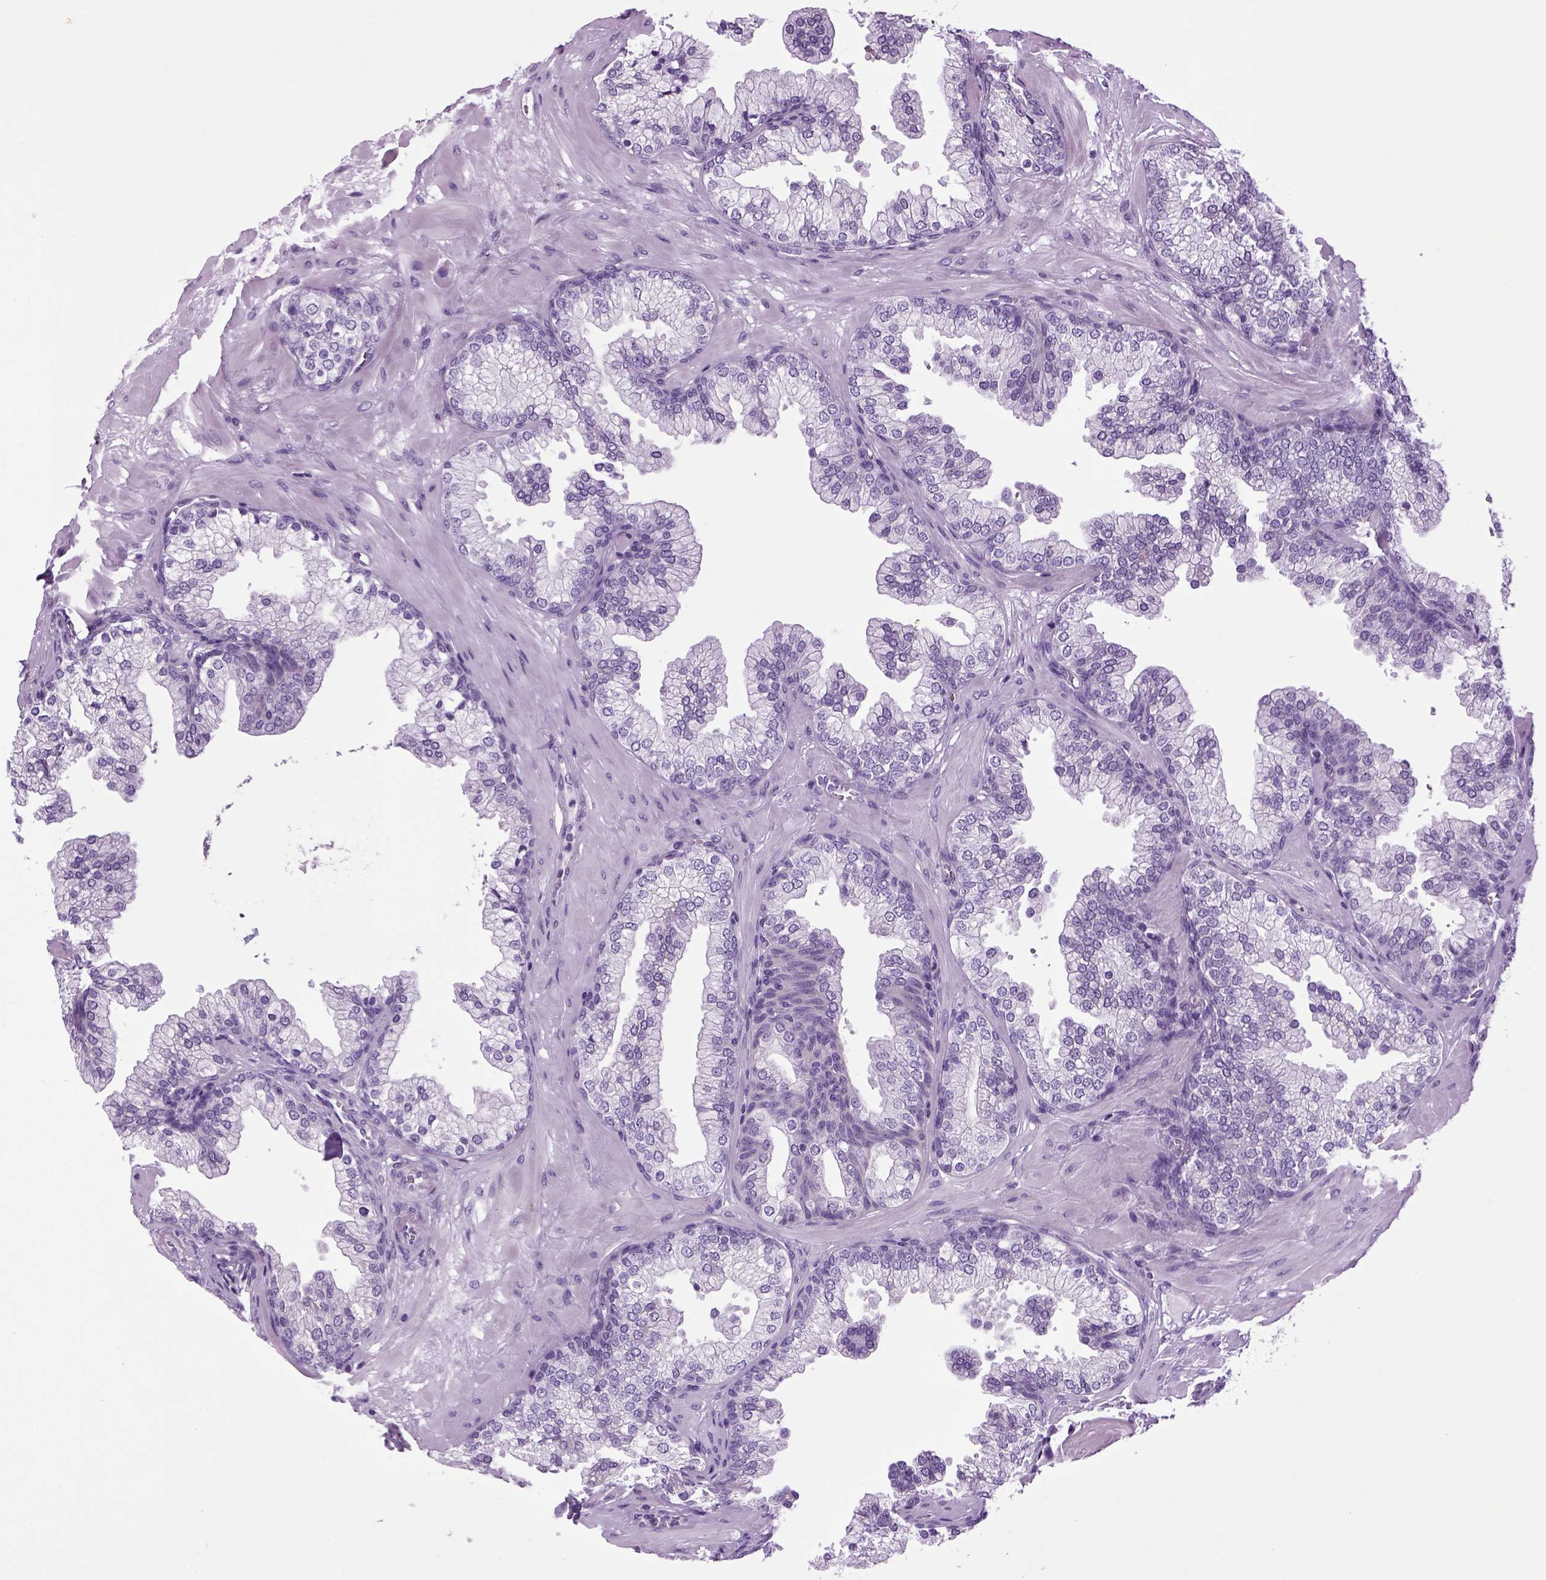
{"staining": {"intensity": "negative", "quantity": "none", "location": "none"}, "tissue": "prostate", "cell_type": "Glandular cells", "image_type": "normal", "snomed": [{"axis": "morphology", "description": "Normal tissue, NOS"}, {"axis": "topography", "description": "Prostate"}, {"axis": "topography", "description": "Peripheral nerve tissue"}], "caption": "Immunohistochemistry image of unremarkable prostate stained for a protein (brown), which displays no expression in glandular cells. Brightfield microscopy of IHC stained with DAB (3,3'-diaminobenzidine) (brown) and hematoxylin (blue), captured at high magnification.", "gene": "HMCN2", "patient": {"sex": "male", "age": 61}}